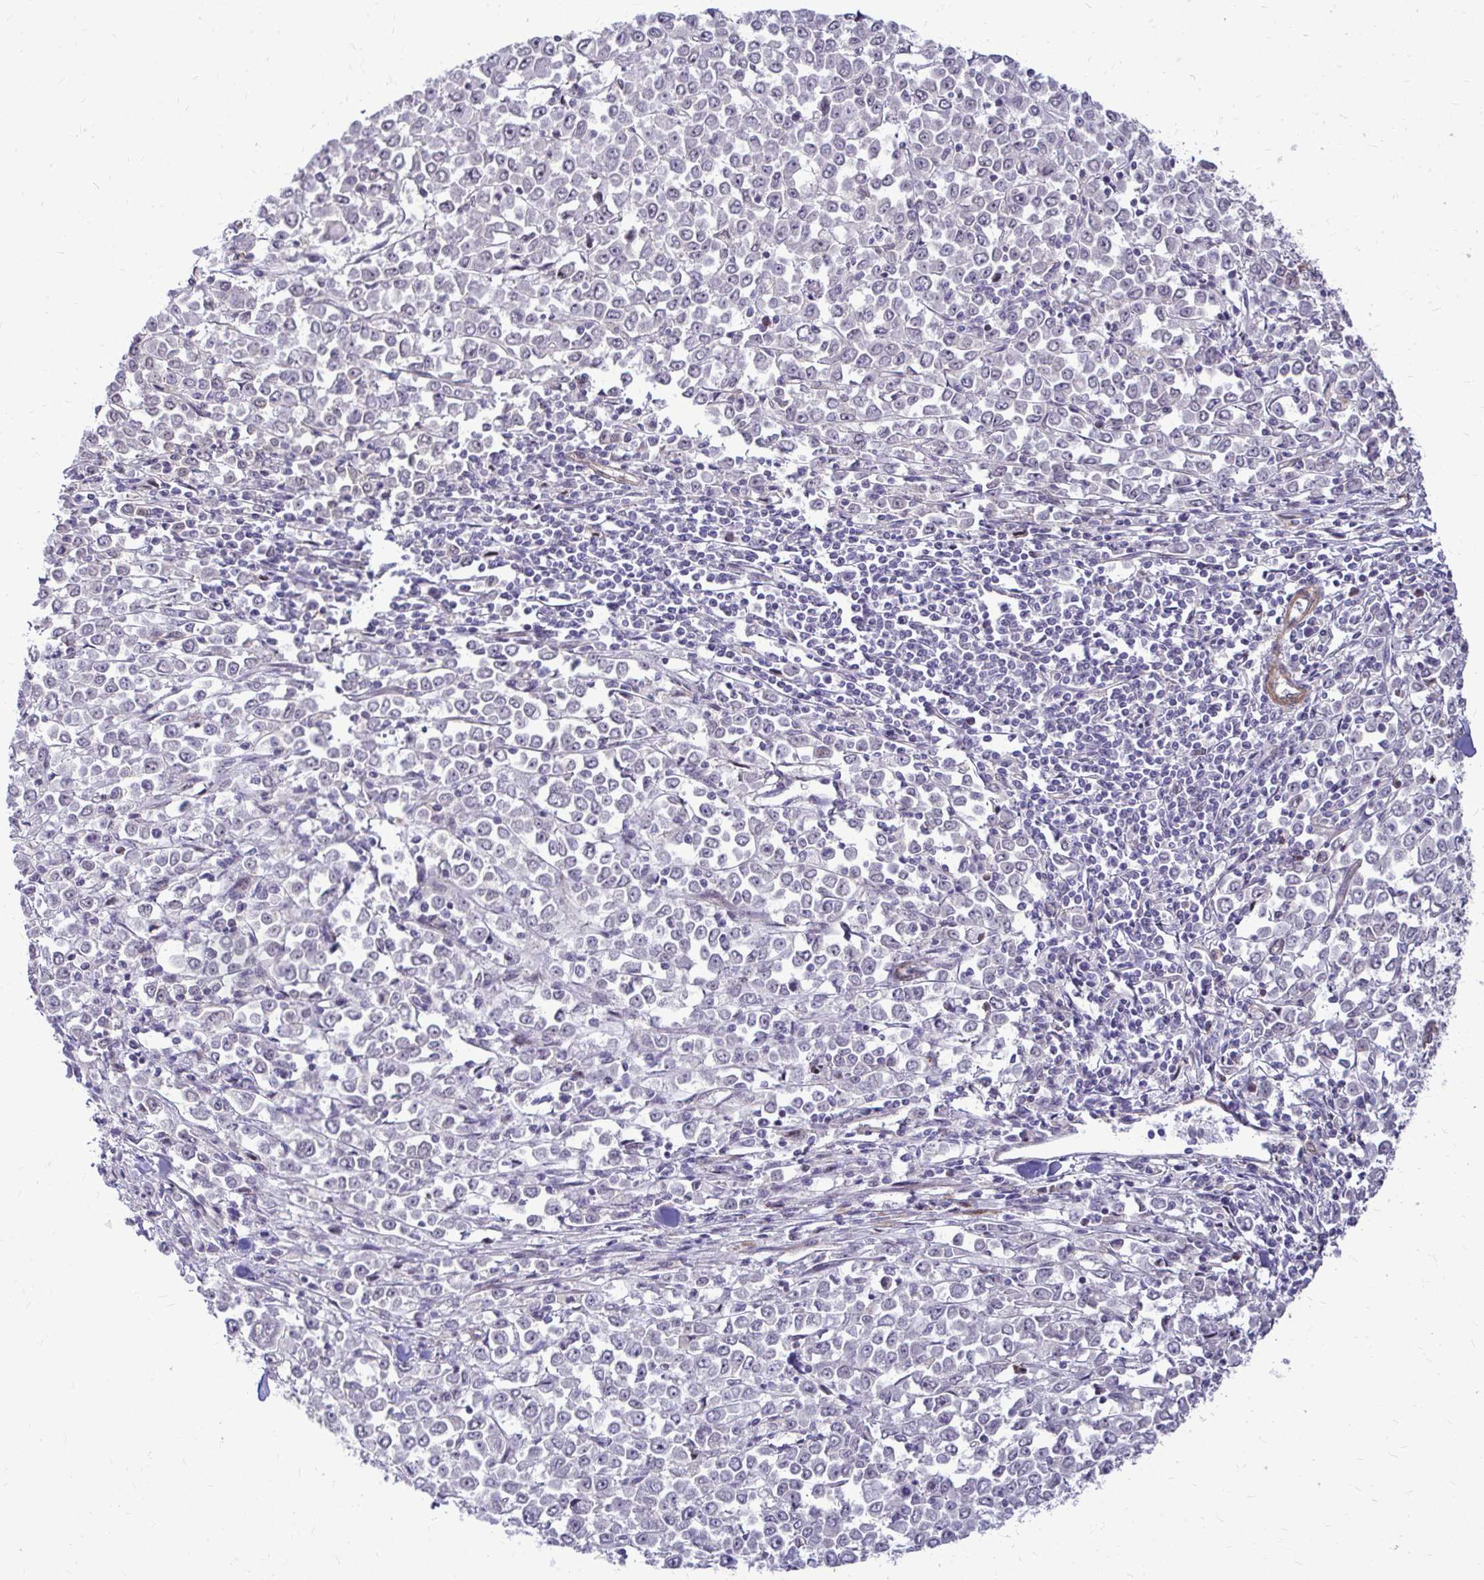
{"staining": {"intensity": "negative", "quantity": "none", "location": "none"}, "tissue": "stomach cancer", "cell_type": "Tumor cells", "image_type": "cancer", "snomed": [{"axis": "morphology", "description": "Adenocarcinoma, NOS"}, {"axis": "topography", "description": "Stomach, upper"}], "caption": "High power microscopy image of an immunohistochemistry histopathology image of stomach adenocarcinoma, revealing no significant staining in tumor cells.", "gene": "TRIP6", "patient": {"sex": "male", "age": 70}}